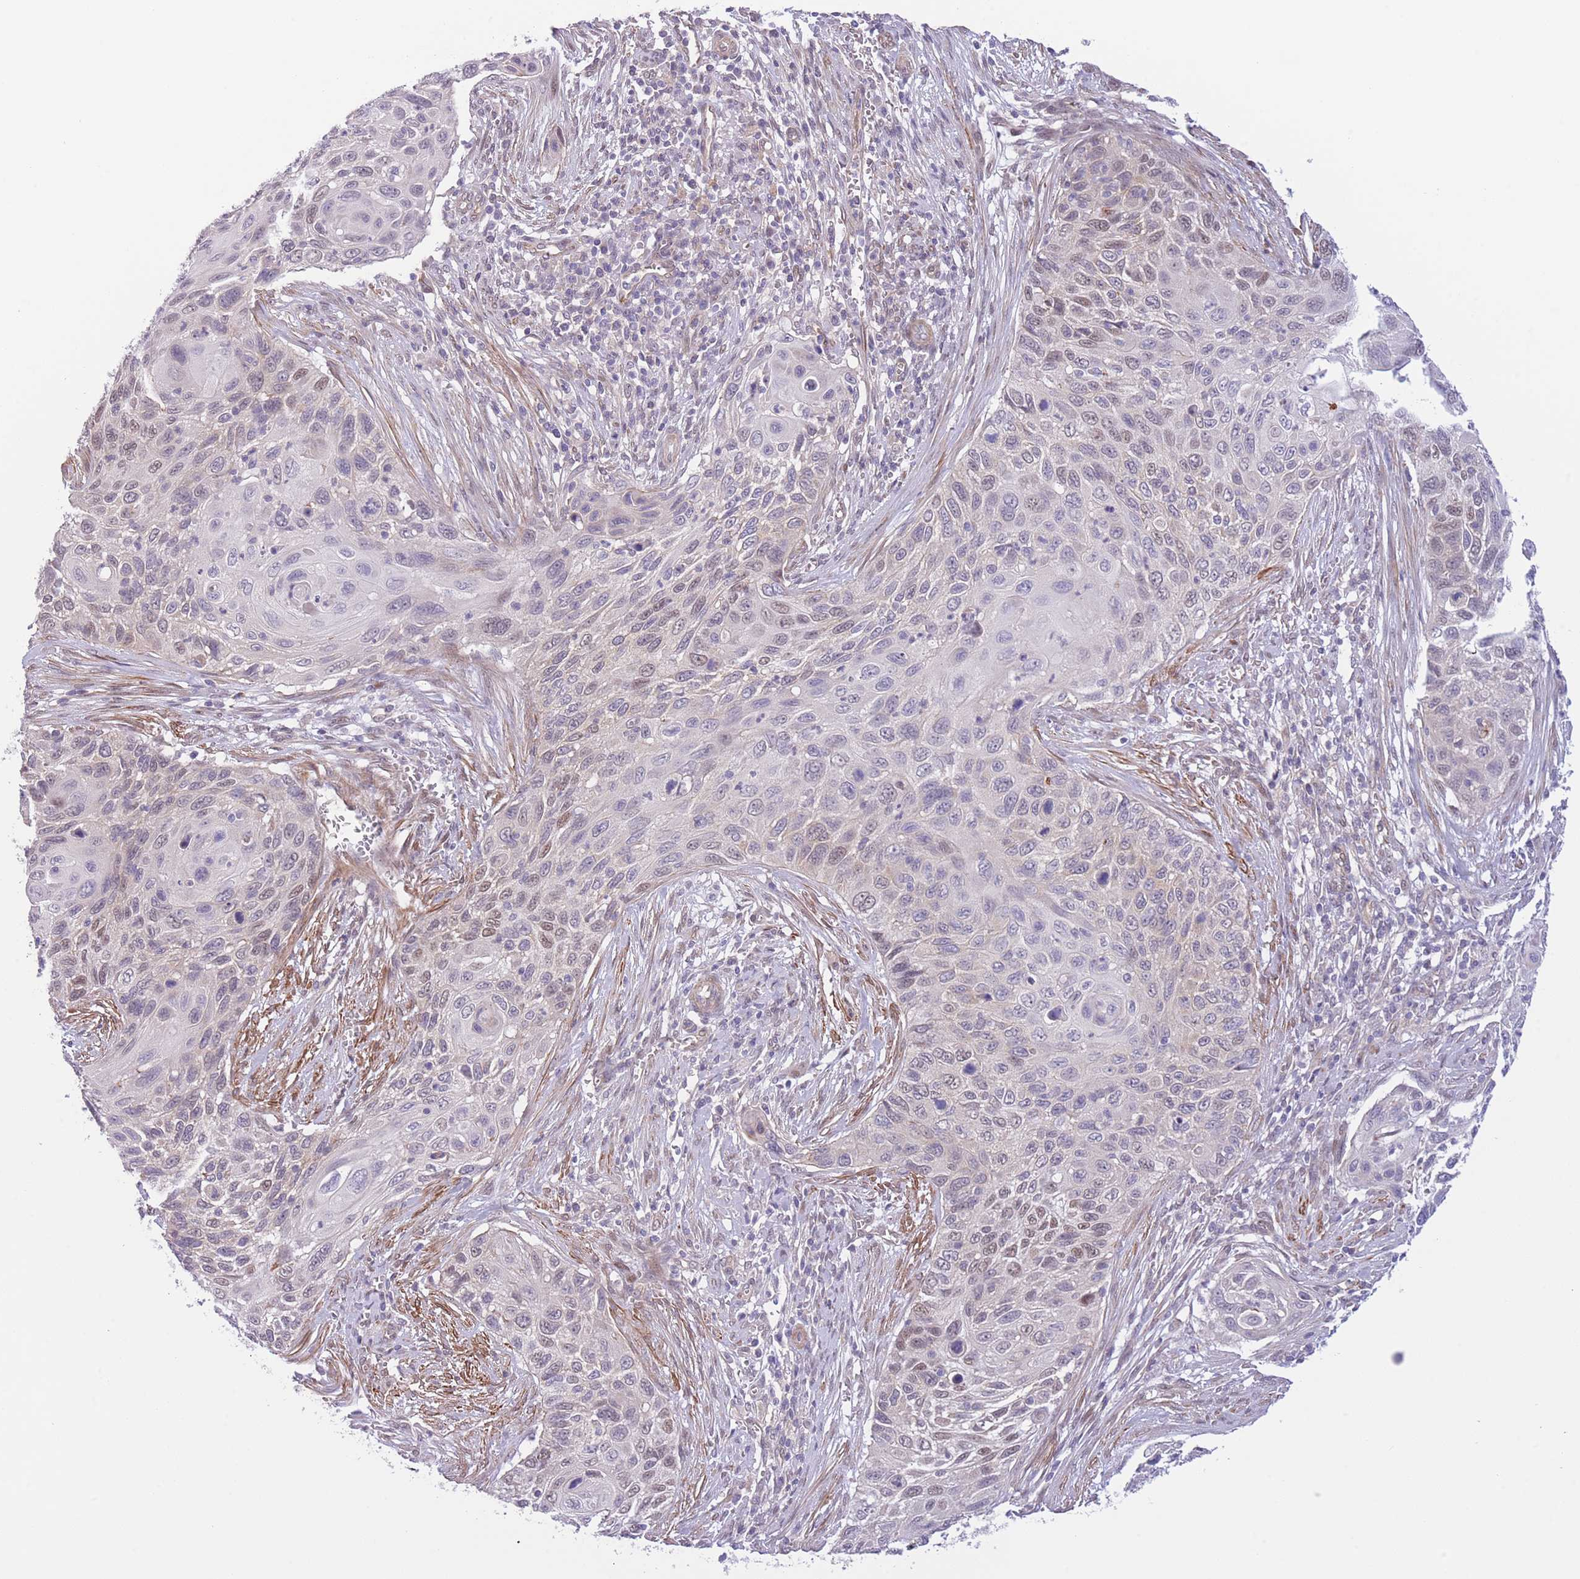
{"staining": {"intensity": "weak", "quantity": "<25%", "location": "cytoplasmic/membranous,nuclear"}, "tissue": "cervical cancer", "cell_type": "Tumor cells", "image_type": "cancer", "snomed": [{"axis": "morphology", "description": "Squamous cell carcinoma, NOS"}, {"axis": "topography", "description": "Cervix"}], "caption": "Tumor cells show no significant protein staining in cervical squamous cell carcinoma. Brightfield microscopy of immunohistochemistry stained with DAB (brown) and hematoxylin (blue), captured at high magnification.", "gene": "C9orf152", "patient": {"sex": "female", "age": 70}}